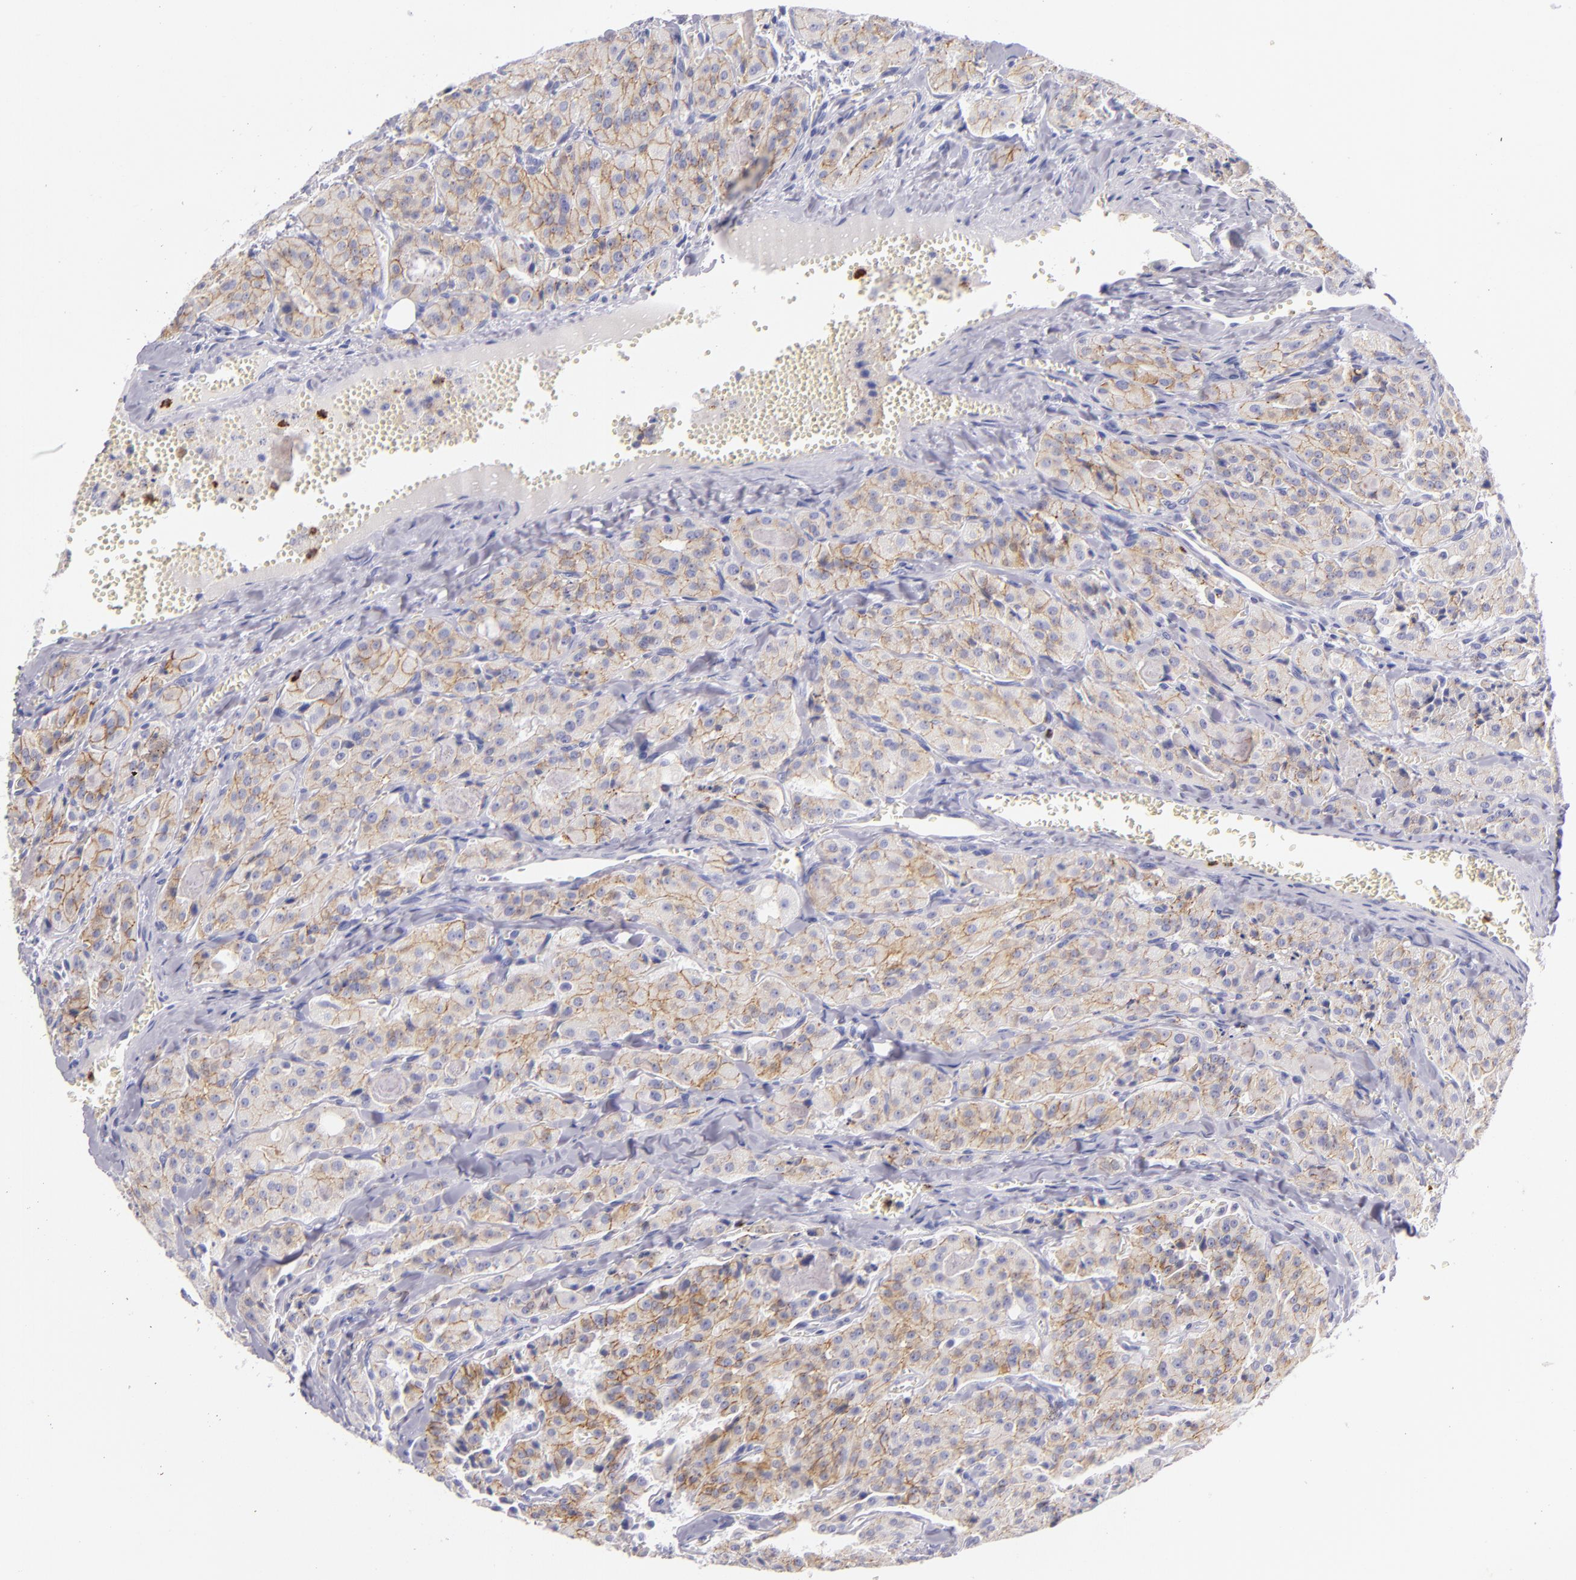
{"staining": {"intensity": "moderate", "quantity": ">75%", "location": "cytoplasmic/membranous"}, "tissue": "thyroid cancer", "cell_type": "Tumor cells", "image_type": "cancer", "snomed": [{"axis": "morphology", "description": "Carcinoma, NOS"}, {"axis": "topography", "description": "Thyroid gland"}], "caption": "Immunohistochemistry photomicrograph of human thyroid cancer stained for a protein (brown), which shows medium levels of moderate cytoplasmic/membranous expression in about >75% of tumor cells.", "gene": "CDH3", "patient": {"sex": "male", "age": 76}}